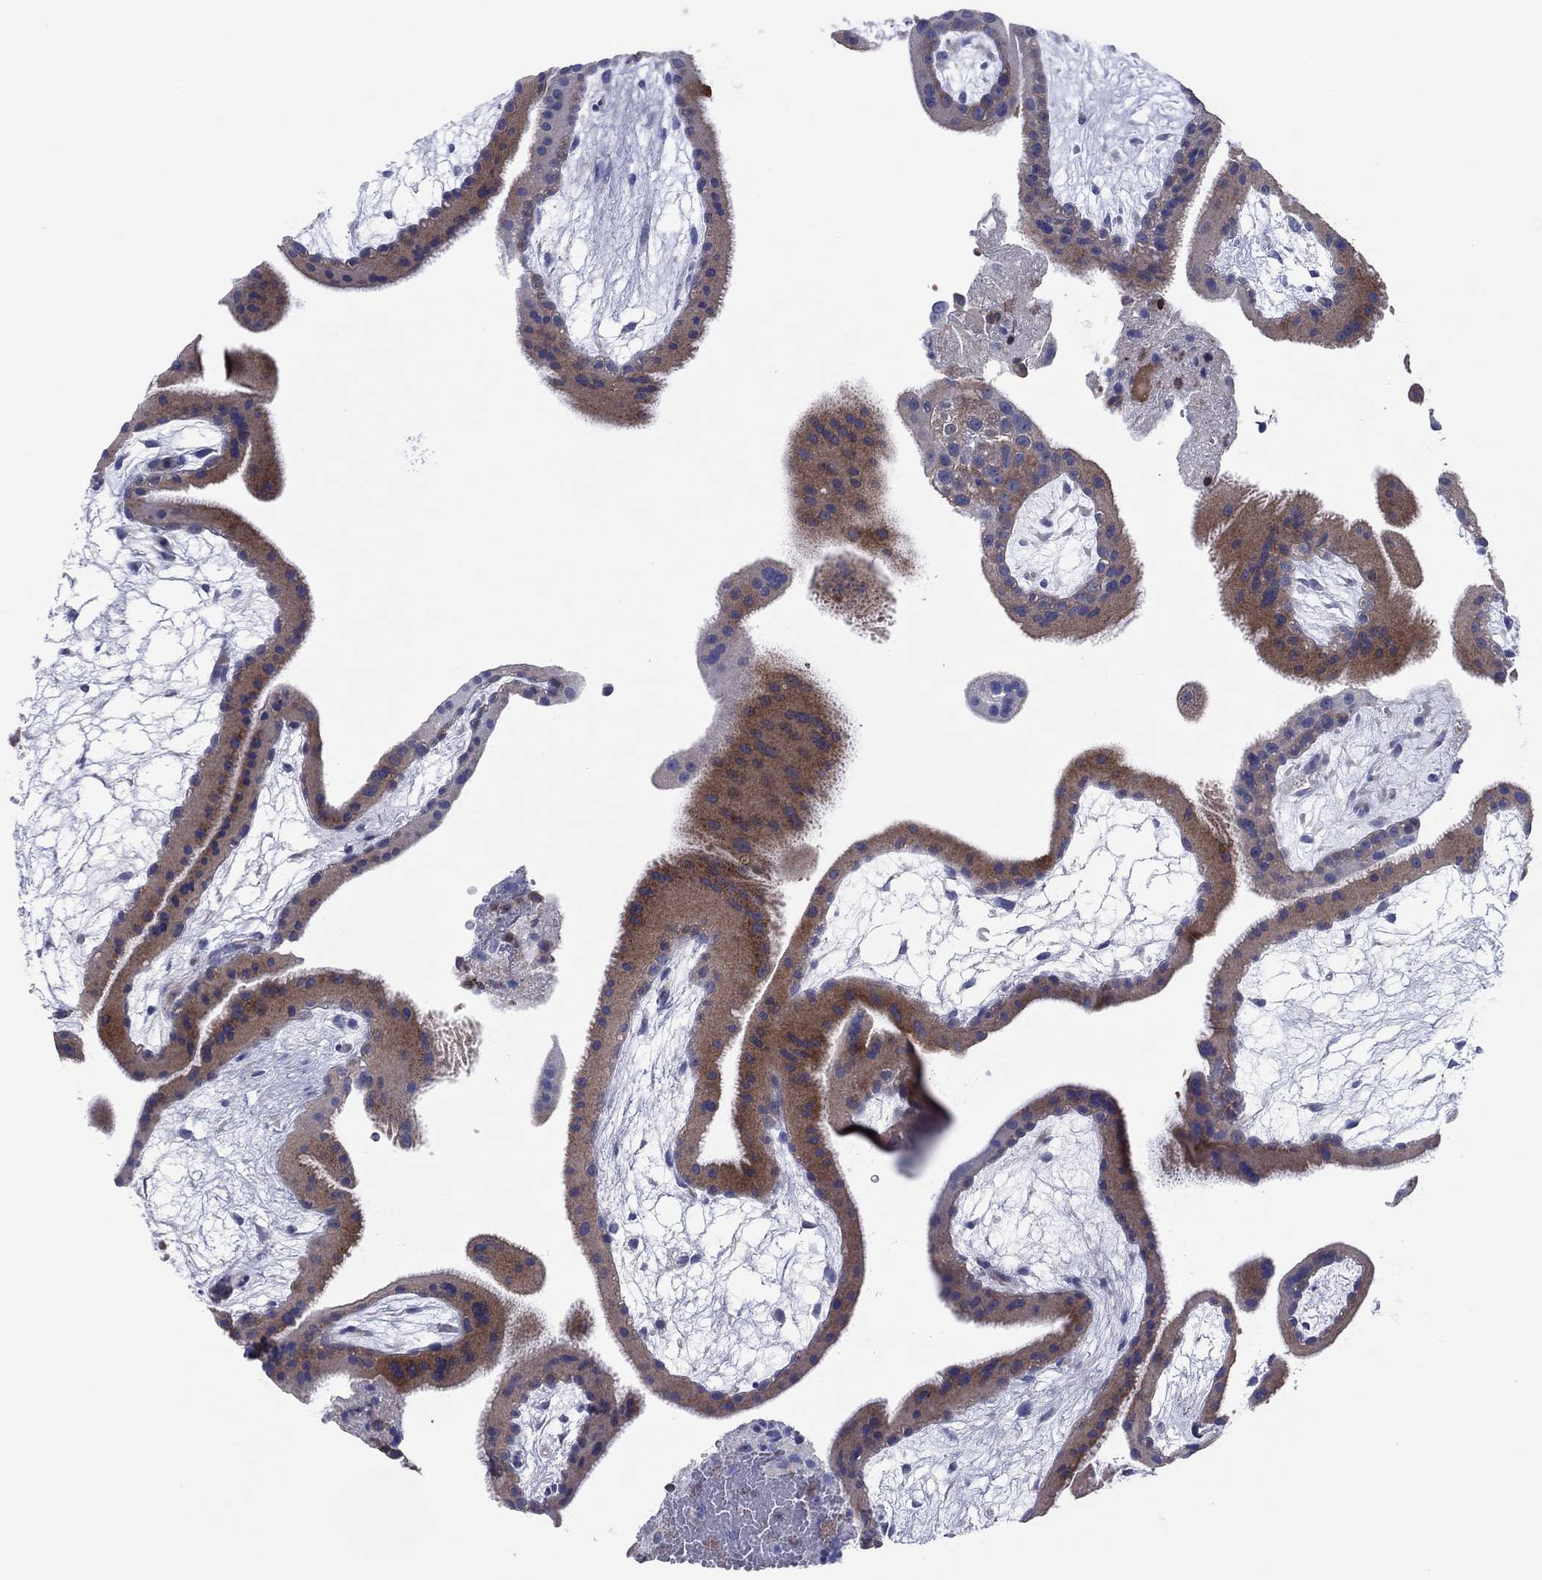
{"staining": {"intensity": "negative", "quantity": "none", "location": "none"}, "tissue": "placenta", "cell_type": "Decidual cells", "image_type": "normal", "snomed": [{"axis": "morphology", "description": "Normal tissue, NOS"}, {"axis": "topography", "description": "Placenta"}], "caption": "Micrograph shows no significant protein staining in decidual cells of normal placenta. (DAB immunohistochemistry with hematoxylin counter stain).", "gene": "PVR", "patient": {"sex": "female", "age": 19}}